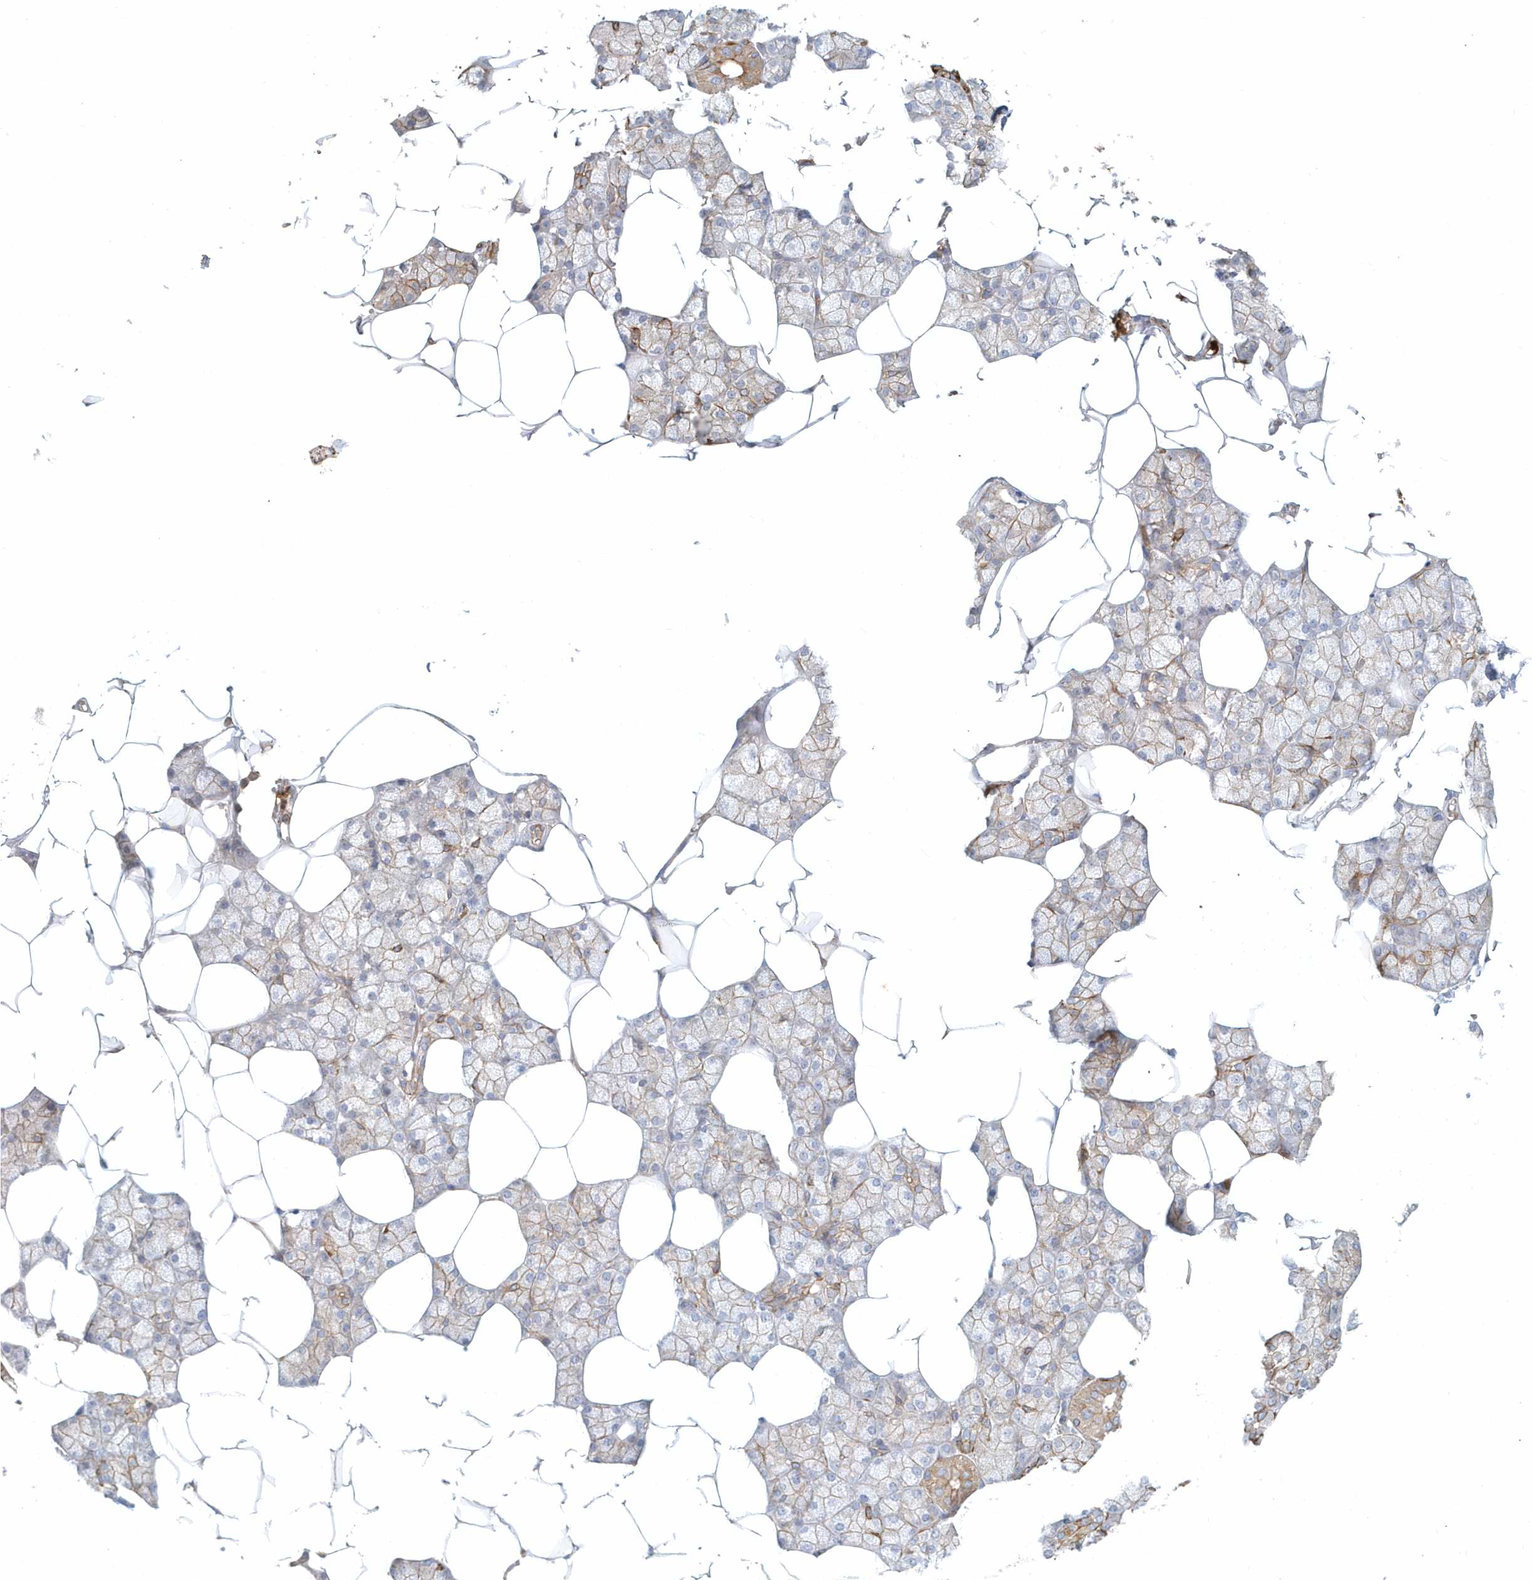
{"staining": {"intensity": "moderate", "quantity": "25%-75%", "location": "cytoplasmic/membranous"}, "tissue": "salivary gland", "cell_type": "Glandular cells", "image_type": "normal", "snomed": [{"axis": "morphology", "description": "Normal tissue, NOS"}, {"axis": "topography", "description": "Salivary gland"}], "caption": "Unremarkable salivary gland was stained to show a protein in brown. There is medium levels of moderate cytoplasmic/membranous staining in about 25%-75% of glandular cells. (Brightfield microscopy of DAB IHC at high magnification).", "gene": "DNAH1", "patient": {"sex": "male", "age": 62}}